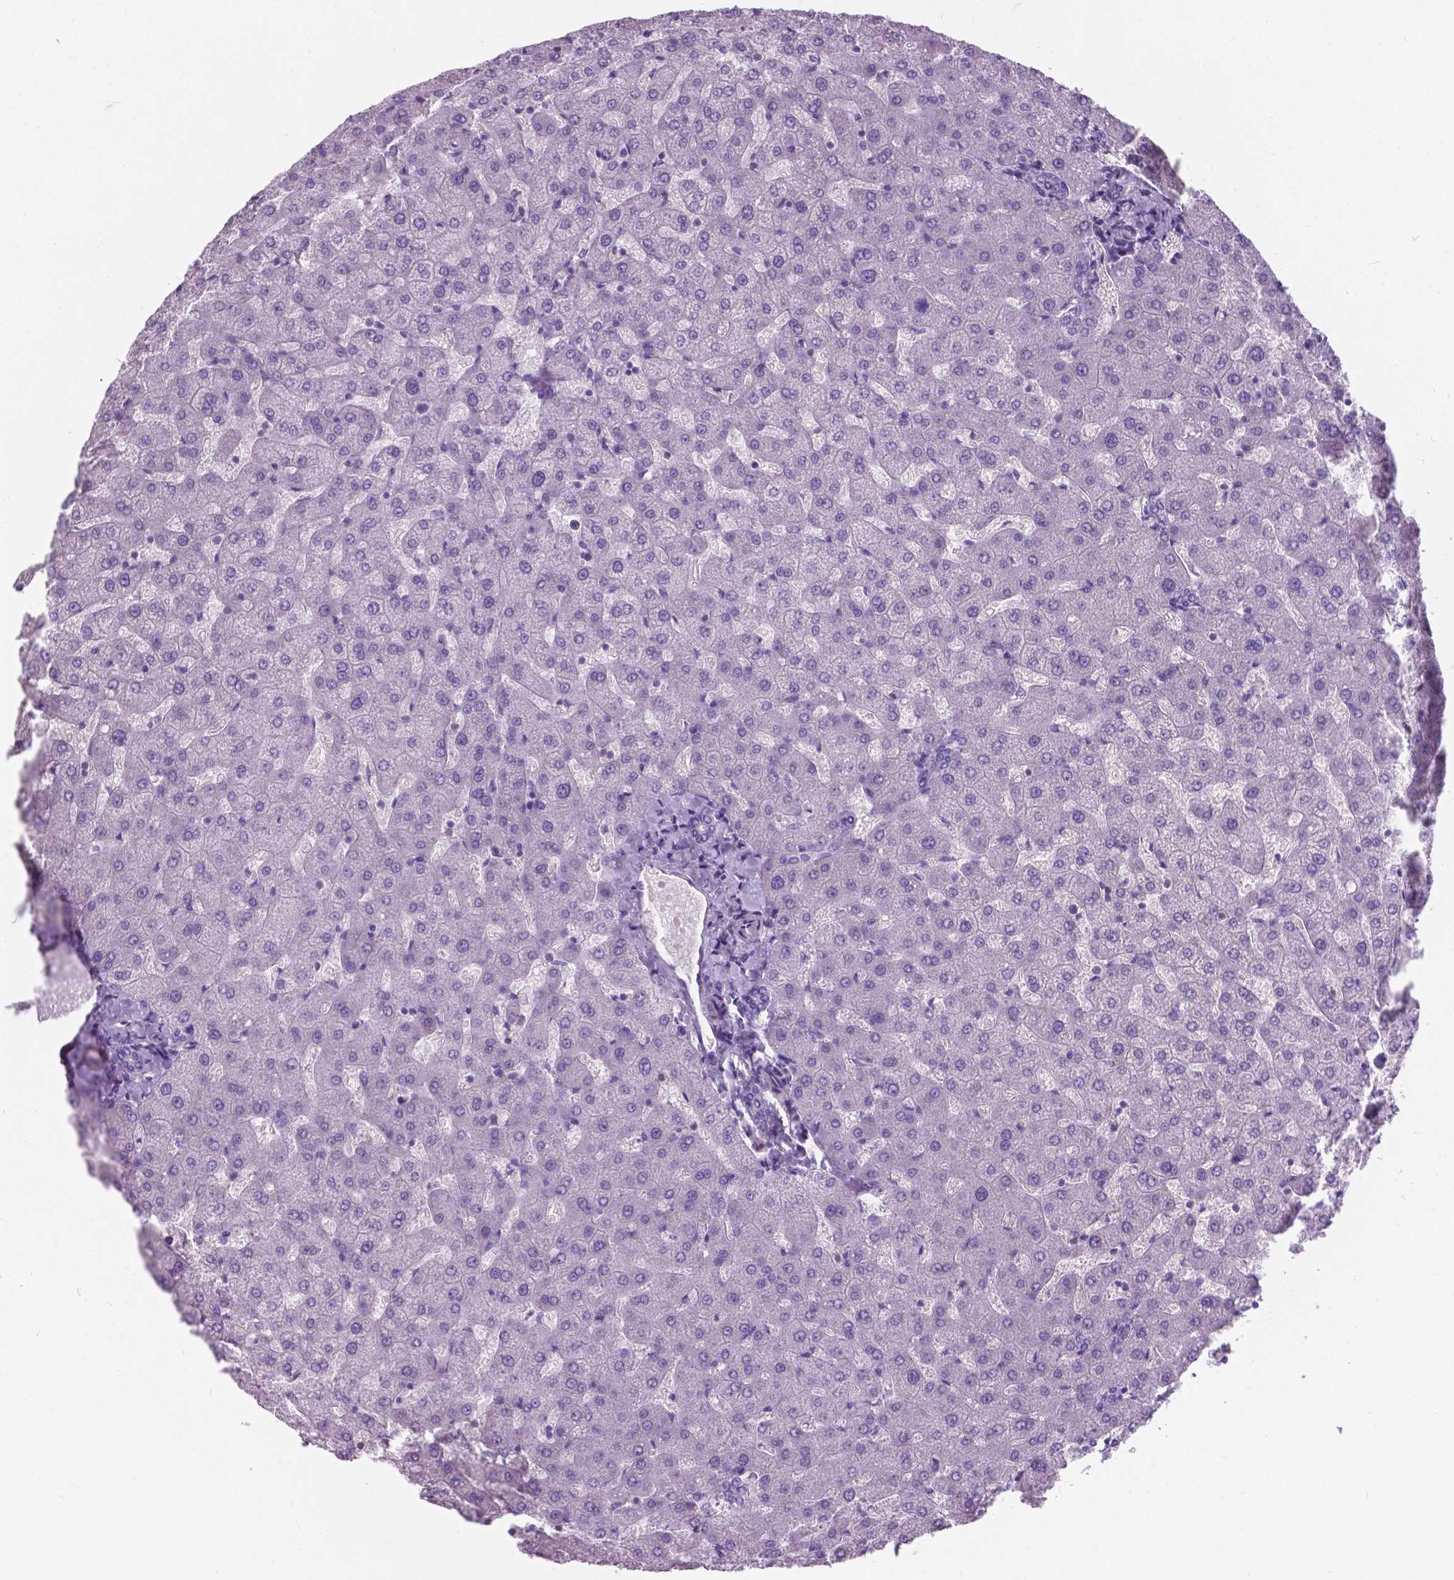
{"staining": {"intensity": "negative", "quantity": "none", "location": "none"}, "tissue": "liver", "cell_type": "Cholangiocytes", "image_type": "normal", "snomed": [{"axis": "morphology", "description": "Normal tissue, NOS"}, {"axis": "topography", "description": "Liver"}], "caption": "High power microscopy image of an IHC image of normal liver, revealing no significant expression in cholangiocytes. (Stains: DAB immunohistochemistry with hematoxylin counter stain, Microscopy: brightfield microscopy at high magnification).", "gene": "AMOT", "patient": {"sex": "female", "age": 50}}